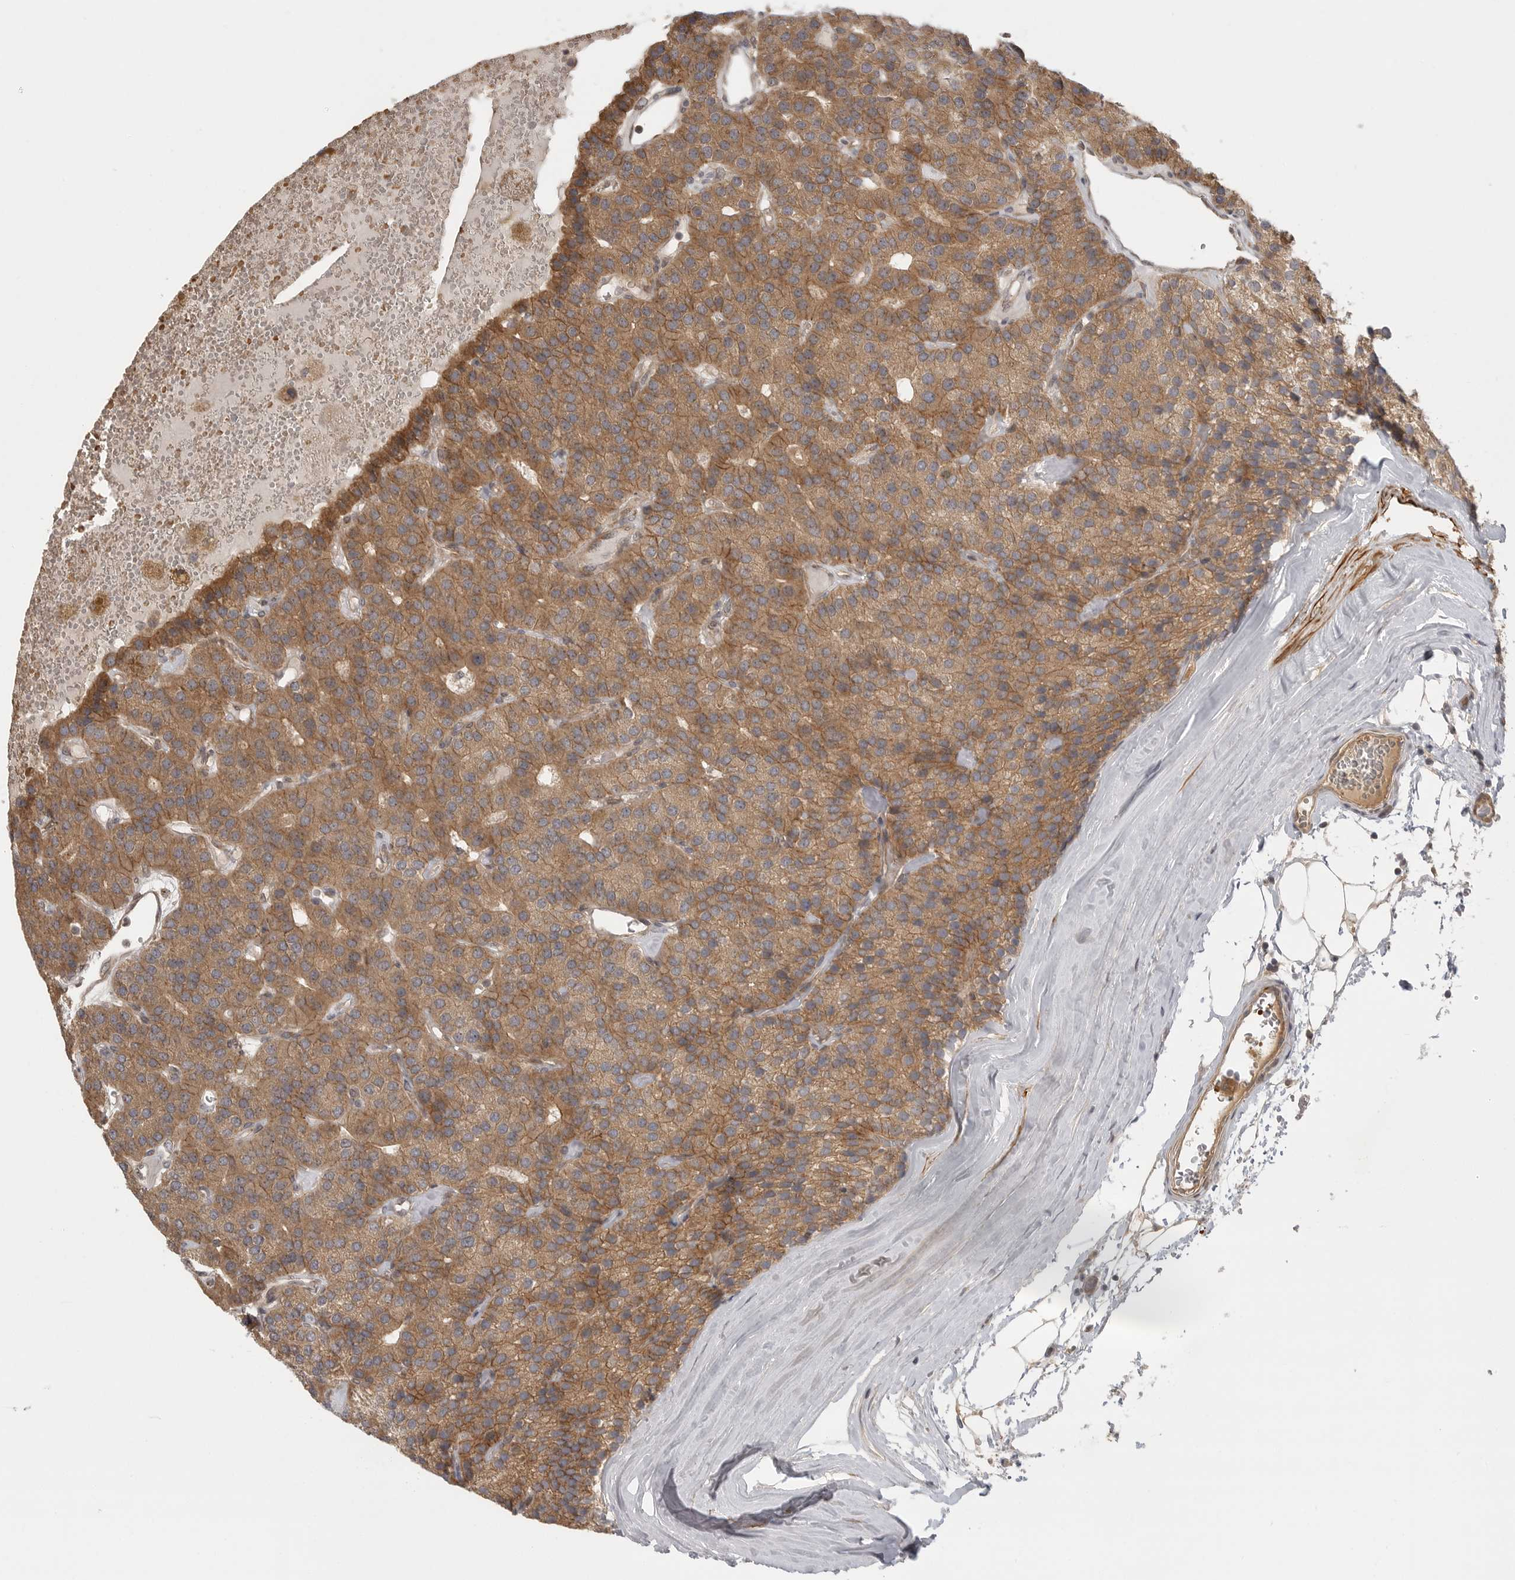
{"staining": {"intensity": "moderate", "quantity": ">75%", "location": "cytoplasmic/membranous"}, "tissue": "parathyroid gland", "cell_type": "Glandular cells", "image_type": "normal", "snomed": [{"axis": "morphology", "description": "Normal tissue, NOS"}, {"axis": "morphology", "description": "Adenoma, NOS"}, {"axis": "topography", "description": "Parathyroid gland"}], "caption": "Protein expression by immunohistochemistry exhibits moderate cytoplasmic/membranous positivity in approximately >75% of glandular cells in unremarkable parathyroid gland. (Brightfield microscopy of DAB IHC at high magnification).", "gene": "CCPG1", "patient": {"sex": "female", "age": 86}}